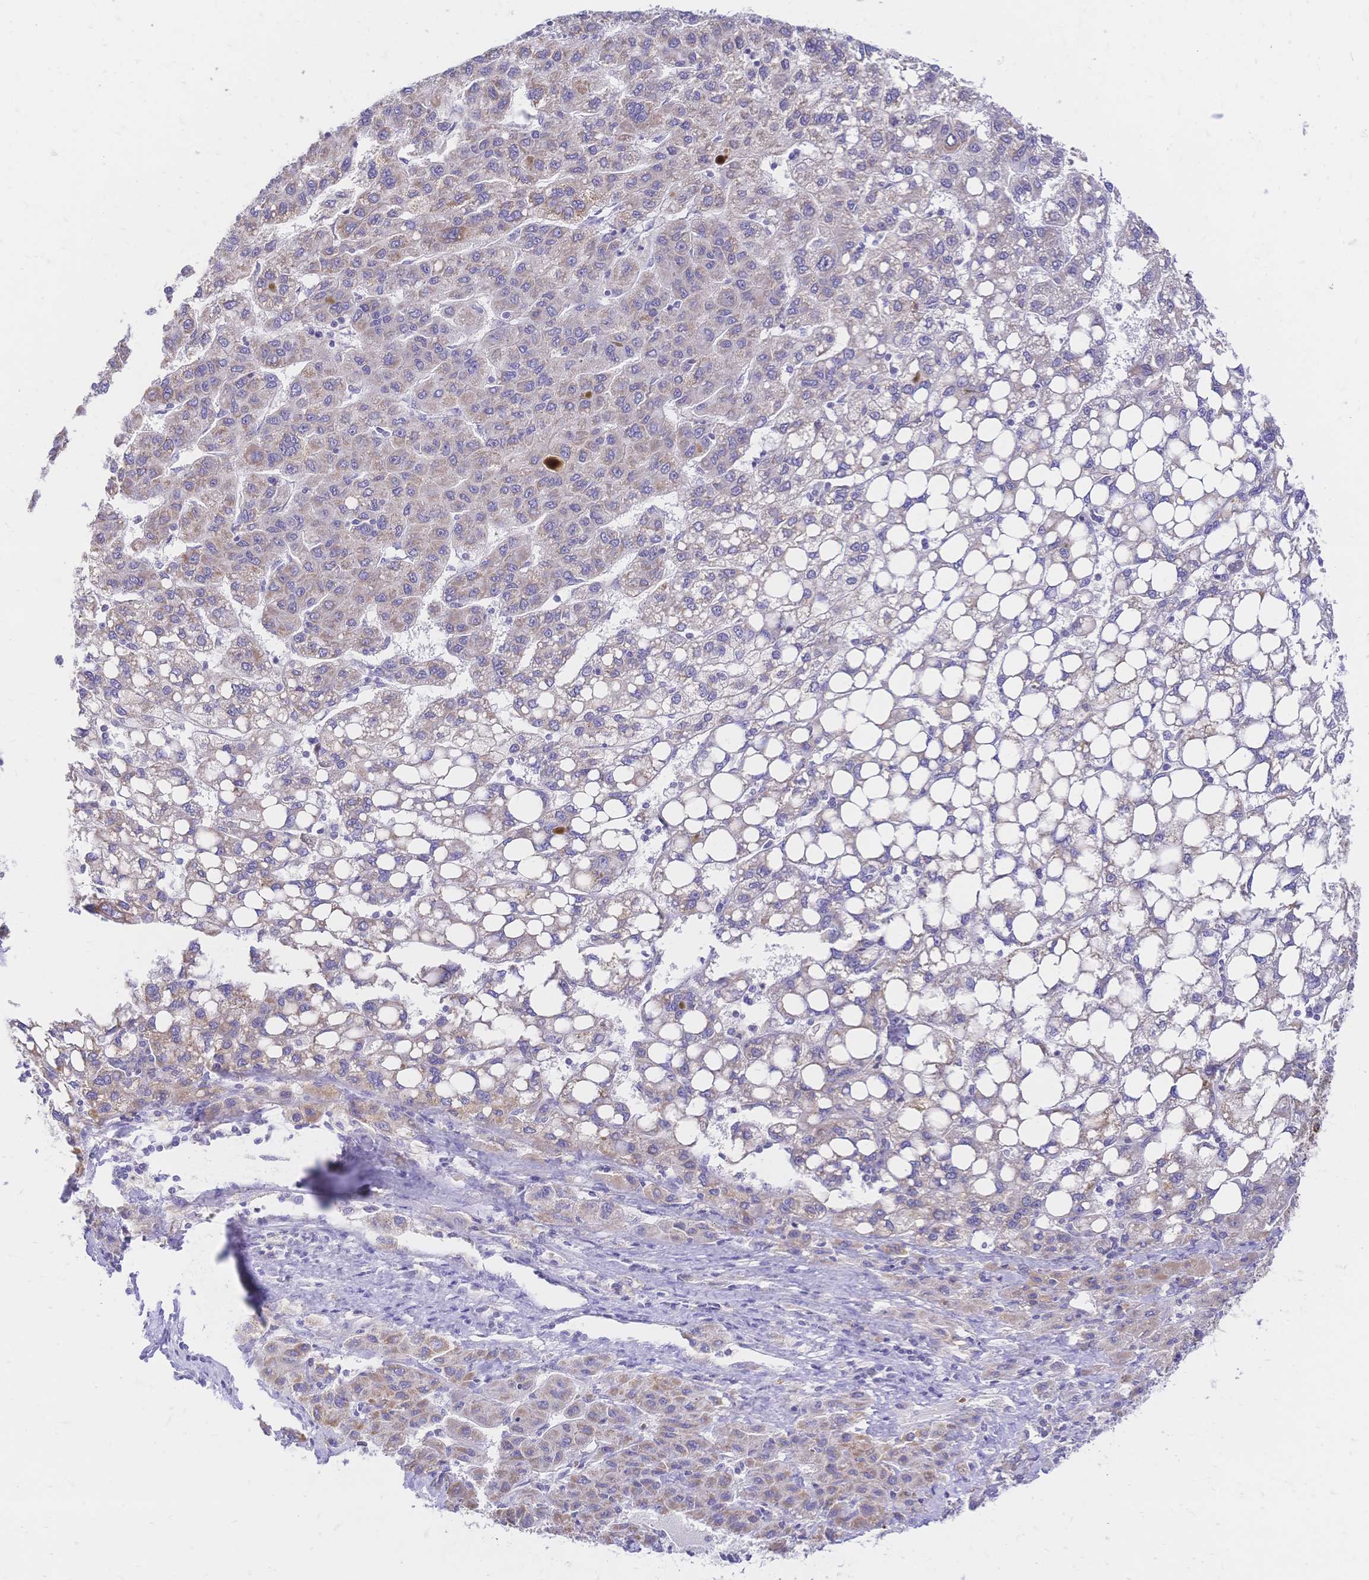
{"staining": {"intensity": "weak", "quantity": "<25%", "location": "cytoplasmic/membranous"}, "tissue": "liver cancer", "cell_type": "Tumor cells", "image_type": "cancer", "snomed": [{"axis": "morphology", "description": "Carcinoma, Hepatocellular, NOS"}, {"axis": "topography", "description": "Liver"}], "caption": "This is a image of immunohistochemistry staining of hepatocellular carcinoma (liver), which shows no staining in tumor cells. (Immunohistochemistry (ihc), brightfield microscopy, high magnification).", "gene": "CLEC18B", "patient": {"sex": "female", "age": 82}}